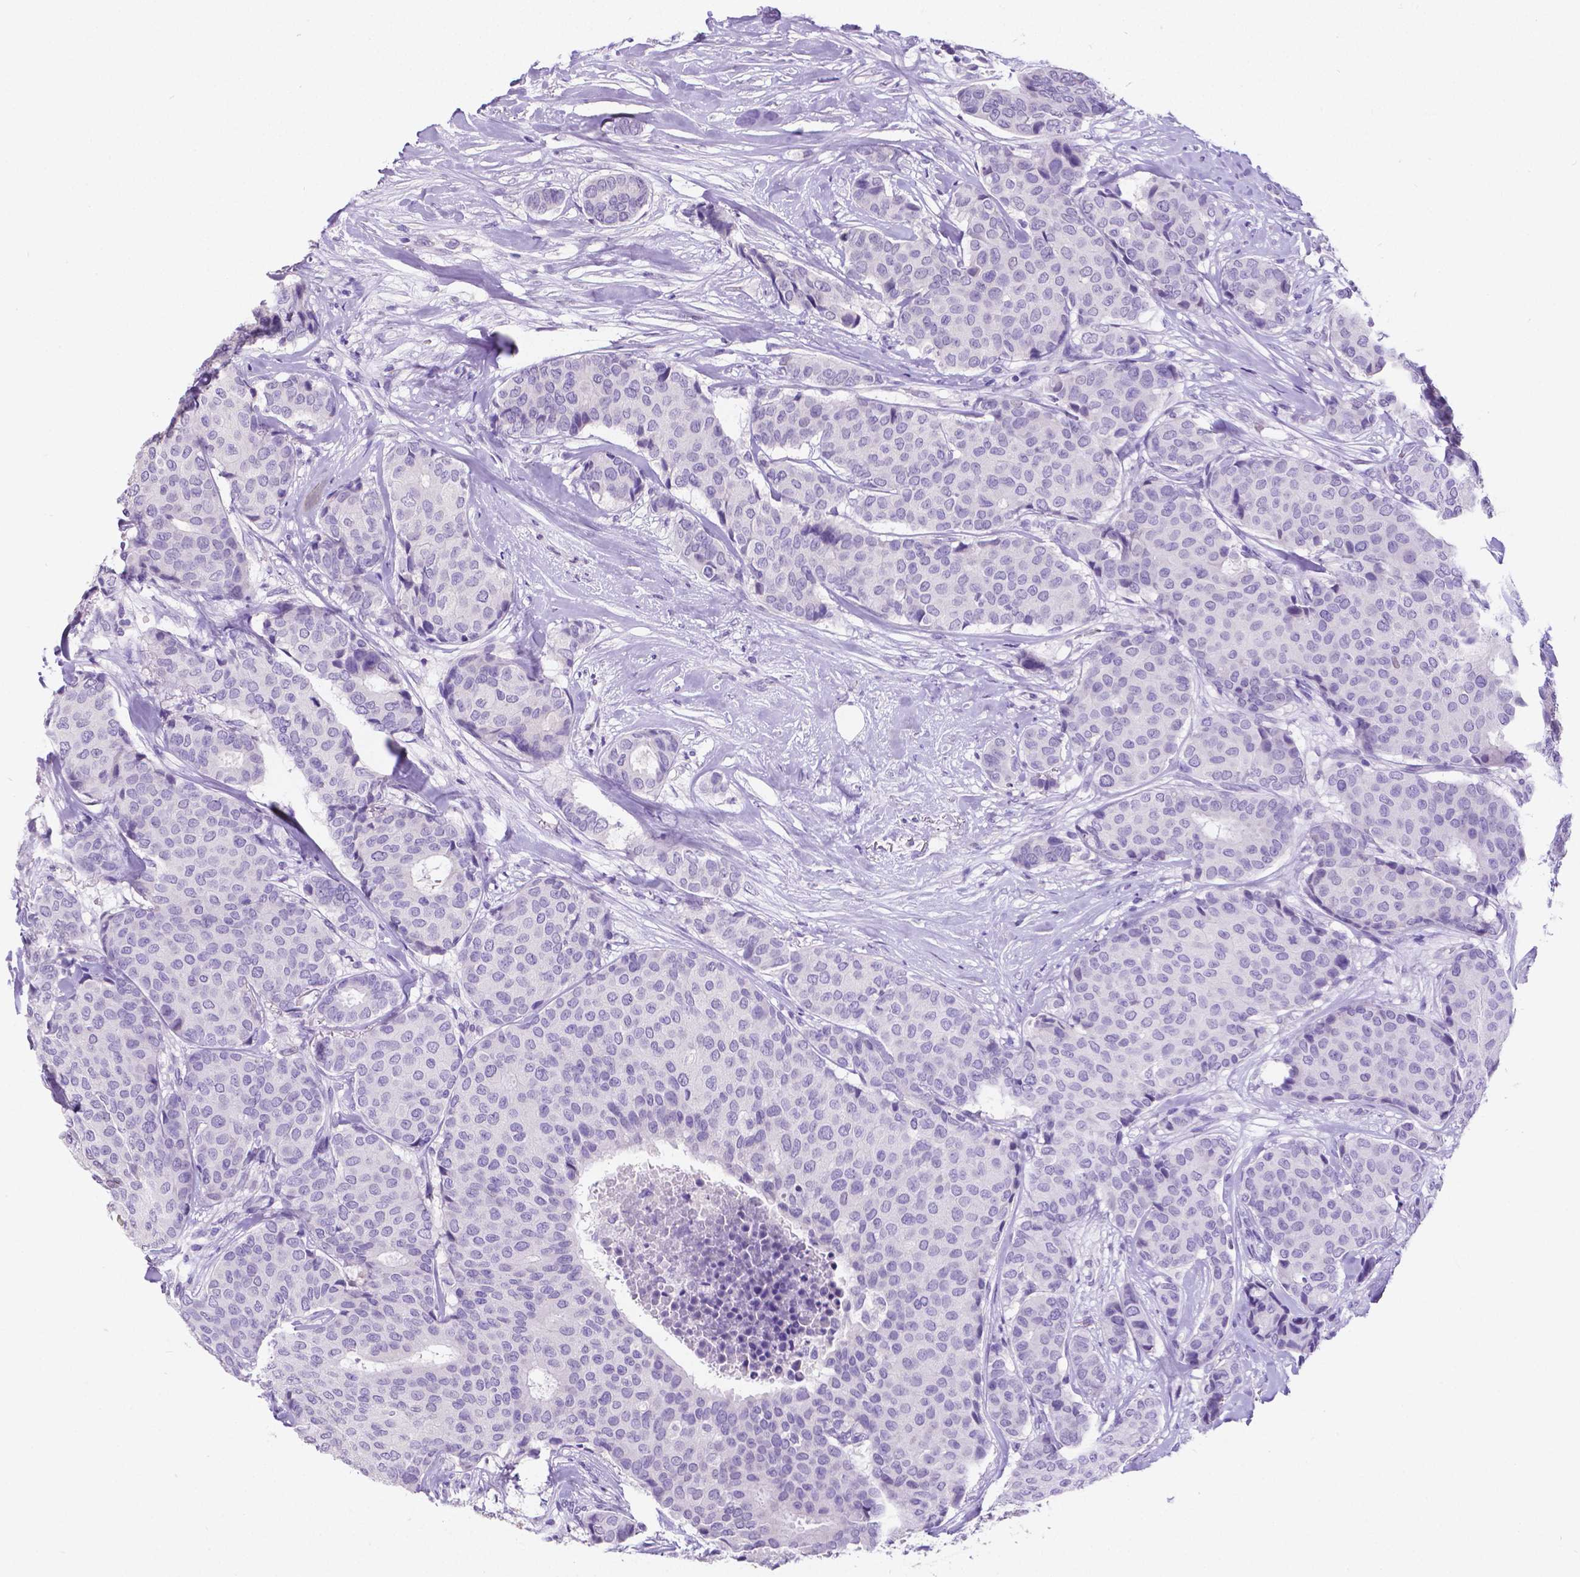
{"staining": {"intensity": "negative", "quantity": "none", "location": "none"}, "tissue": "breast cancer", "cell_type": "Tumor cells", "image_type": "cancer", "snomed": [{"axis": "morphology", "description": "Duct carcinoma"}, {"axis": "topography", "description": "Breast"}], "caption": "There is no significant expression in tumor cells of breast cancer. The staining is performed using DAB (3,3'-diaminobenzidine) brown chromogen with nuclei counter-stained in using hematoxylin.", "gene": "SATB2", "patient": {"sex": "female", "age": 75}}